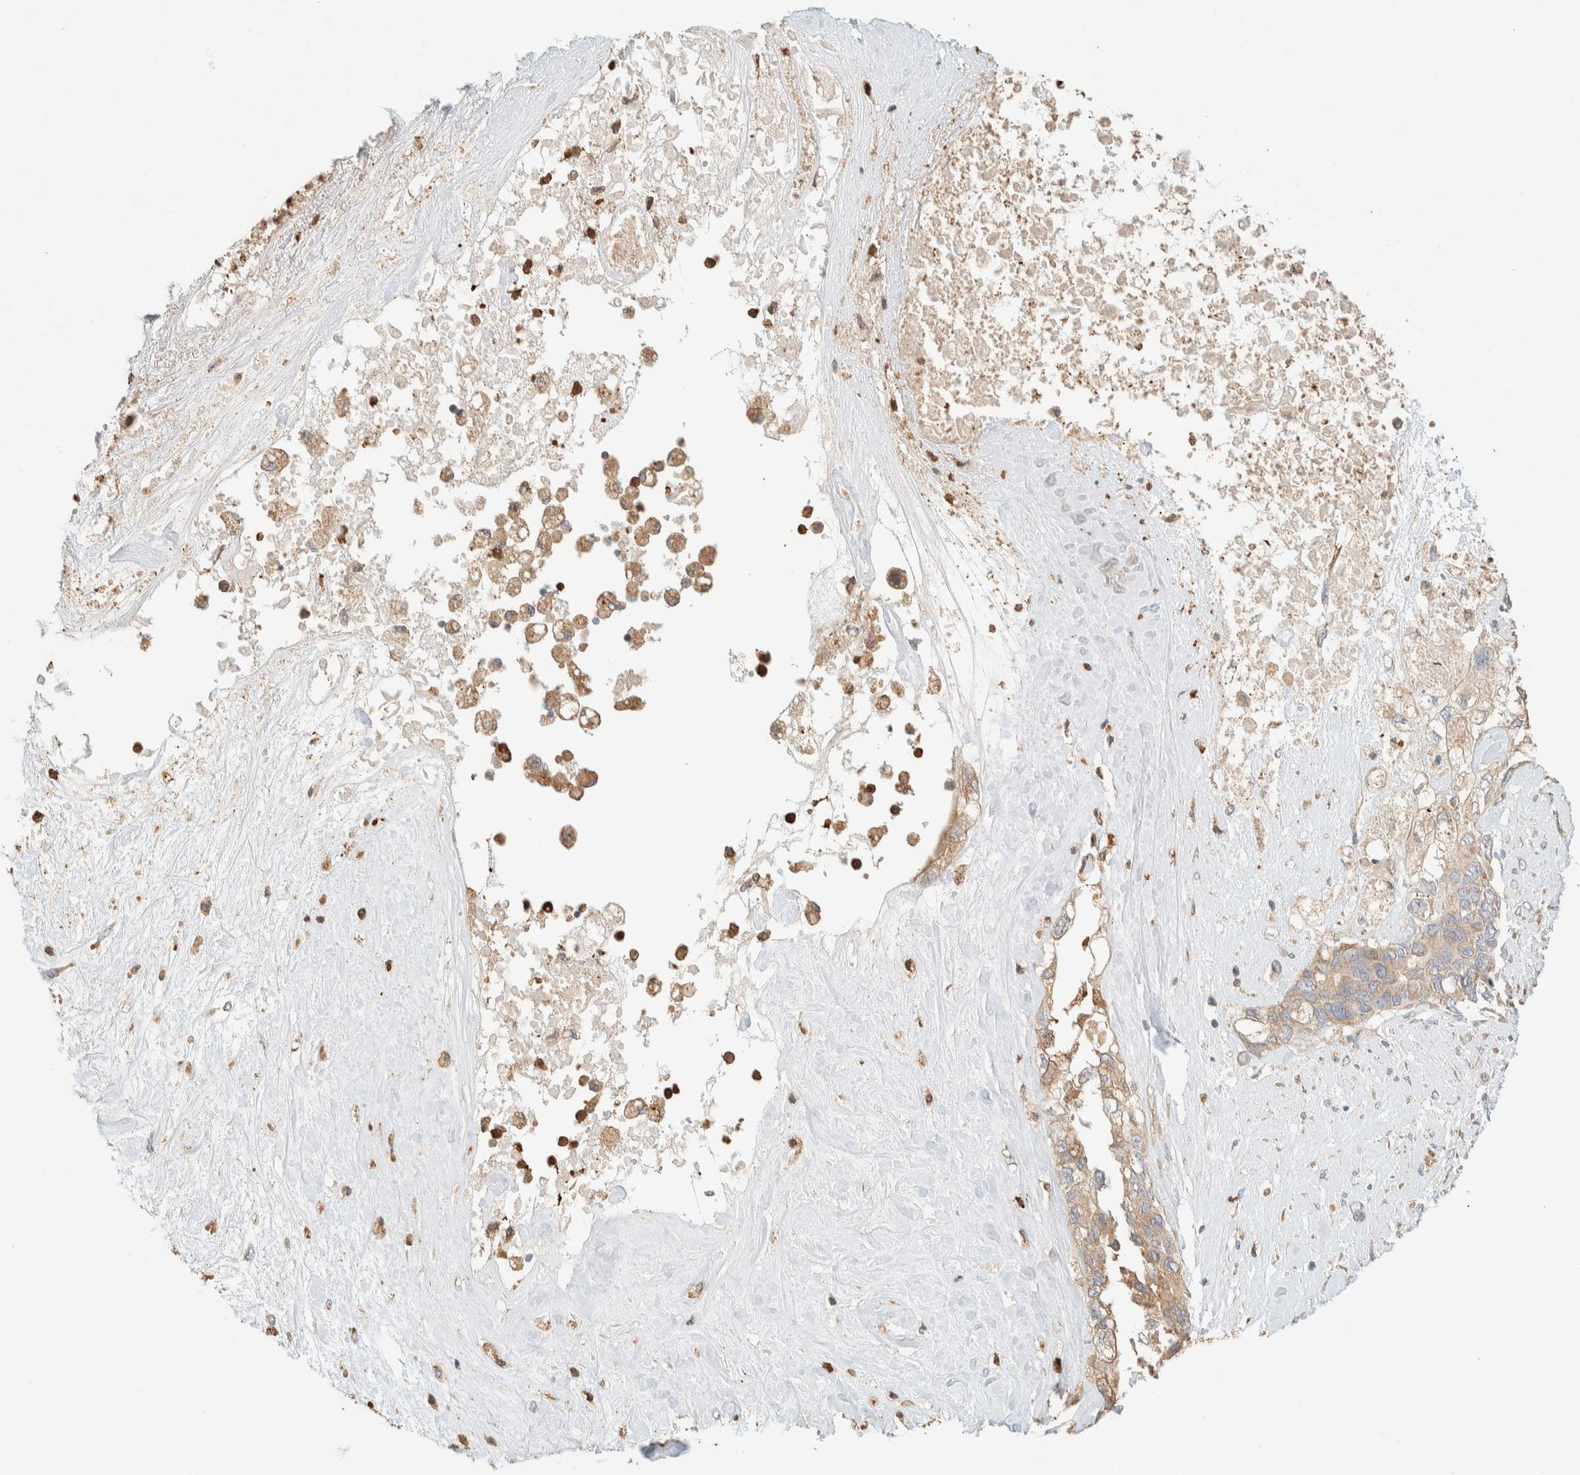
{"staining": {"intensity": "weak", "quantity": ">75%", "location": "cytoplasmic/membranous"}, "tissue": "pancreatic cancer", "cell_type": "Tumor cells", "image_type": "cancer", "snomed": [{"axis": "morphology", "description": "Adenocarcinoma, NOS"}, {"axis": "topography", "description": "Pancreas"}], "caption": "Pancreatic cancer (adenocarcinoma) stained with immunohistochemistry (IHC) reveals weak cytoplasmic/membranous expression in approximately >75% of tumor cells.", "gene": "TTC3", "patient": {"sex": "female", "age": 56}}